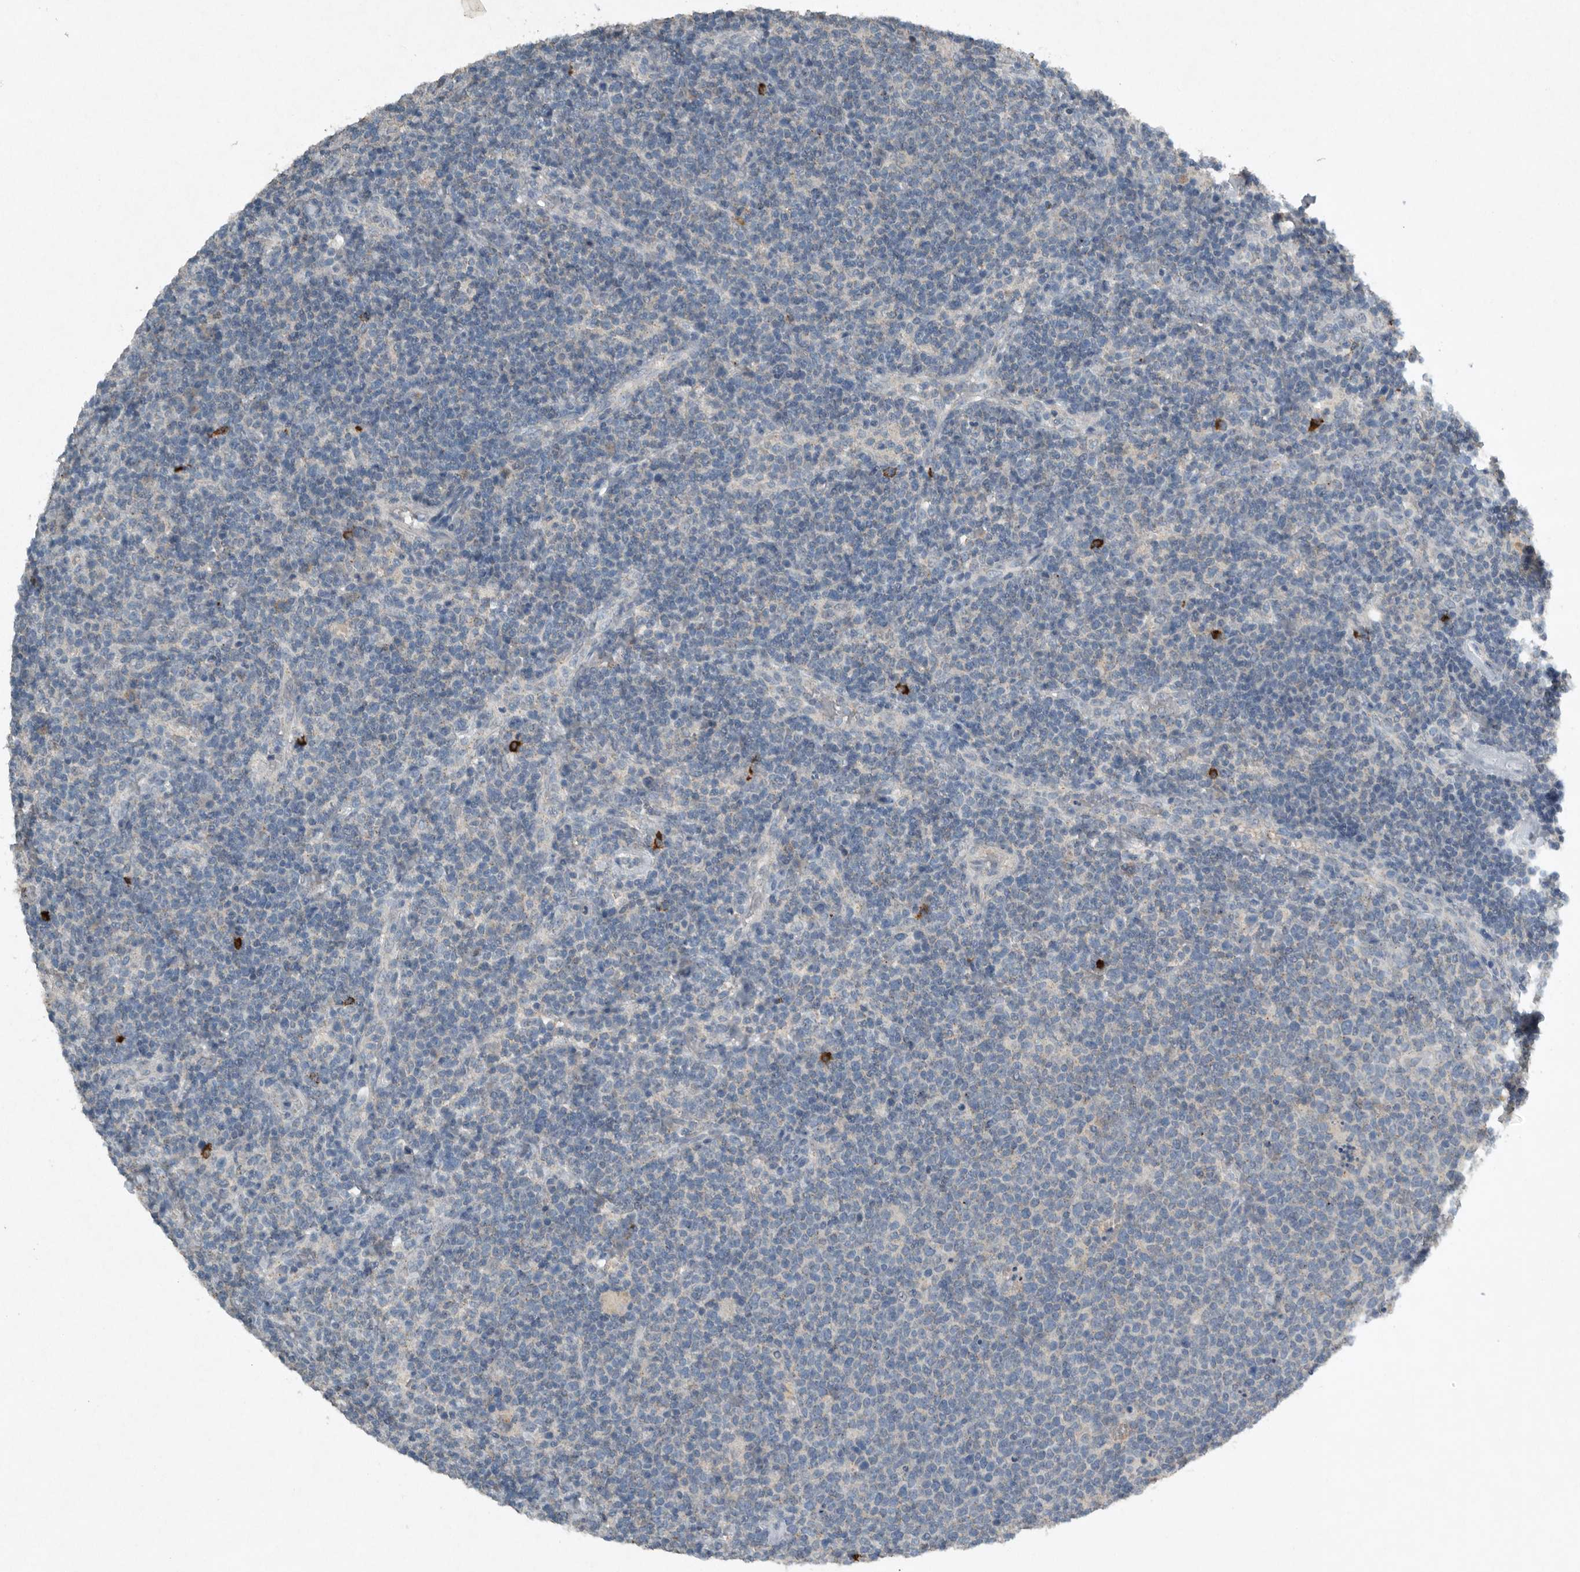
{"staining": {"intensity": "weak", "quantity": "<25%", "location": "cytoplasmic/membranous"}, "tissue": "lymphoma", "cell_type": "Tumor cells", "image_type": "cancer", "snomed": [{"axis": "morphology", "description": "Malignant lymphoma, non-Hodgkin's type, High grade"}, {"axis": "topography", "description": "Lymph node"}], "caption": "This is an IHC micrograph of human lymphoma. There is no expression in tumor cells.", "gene": "IL20", "patient": {"sex": "male", "age": 61}}